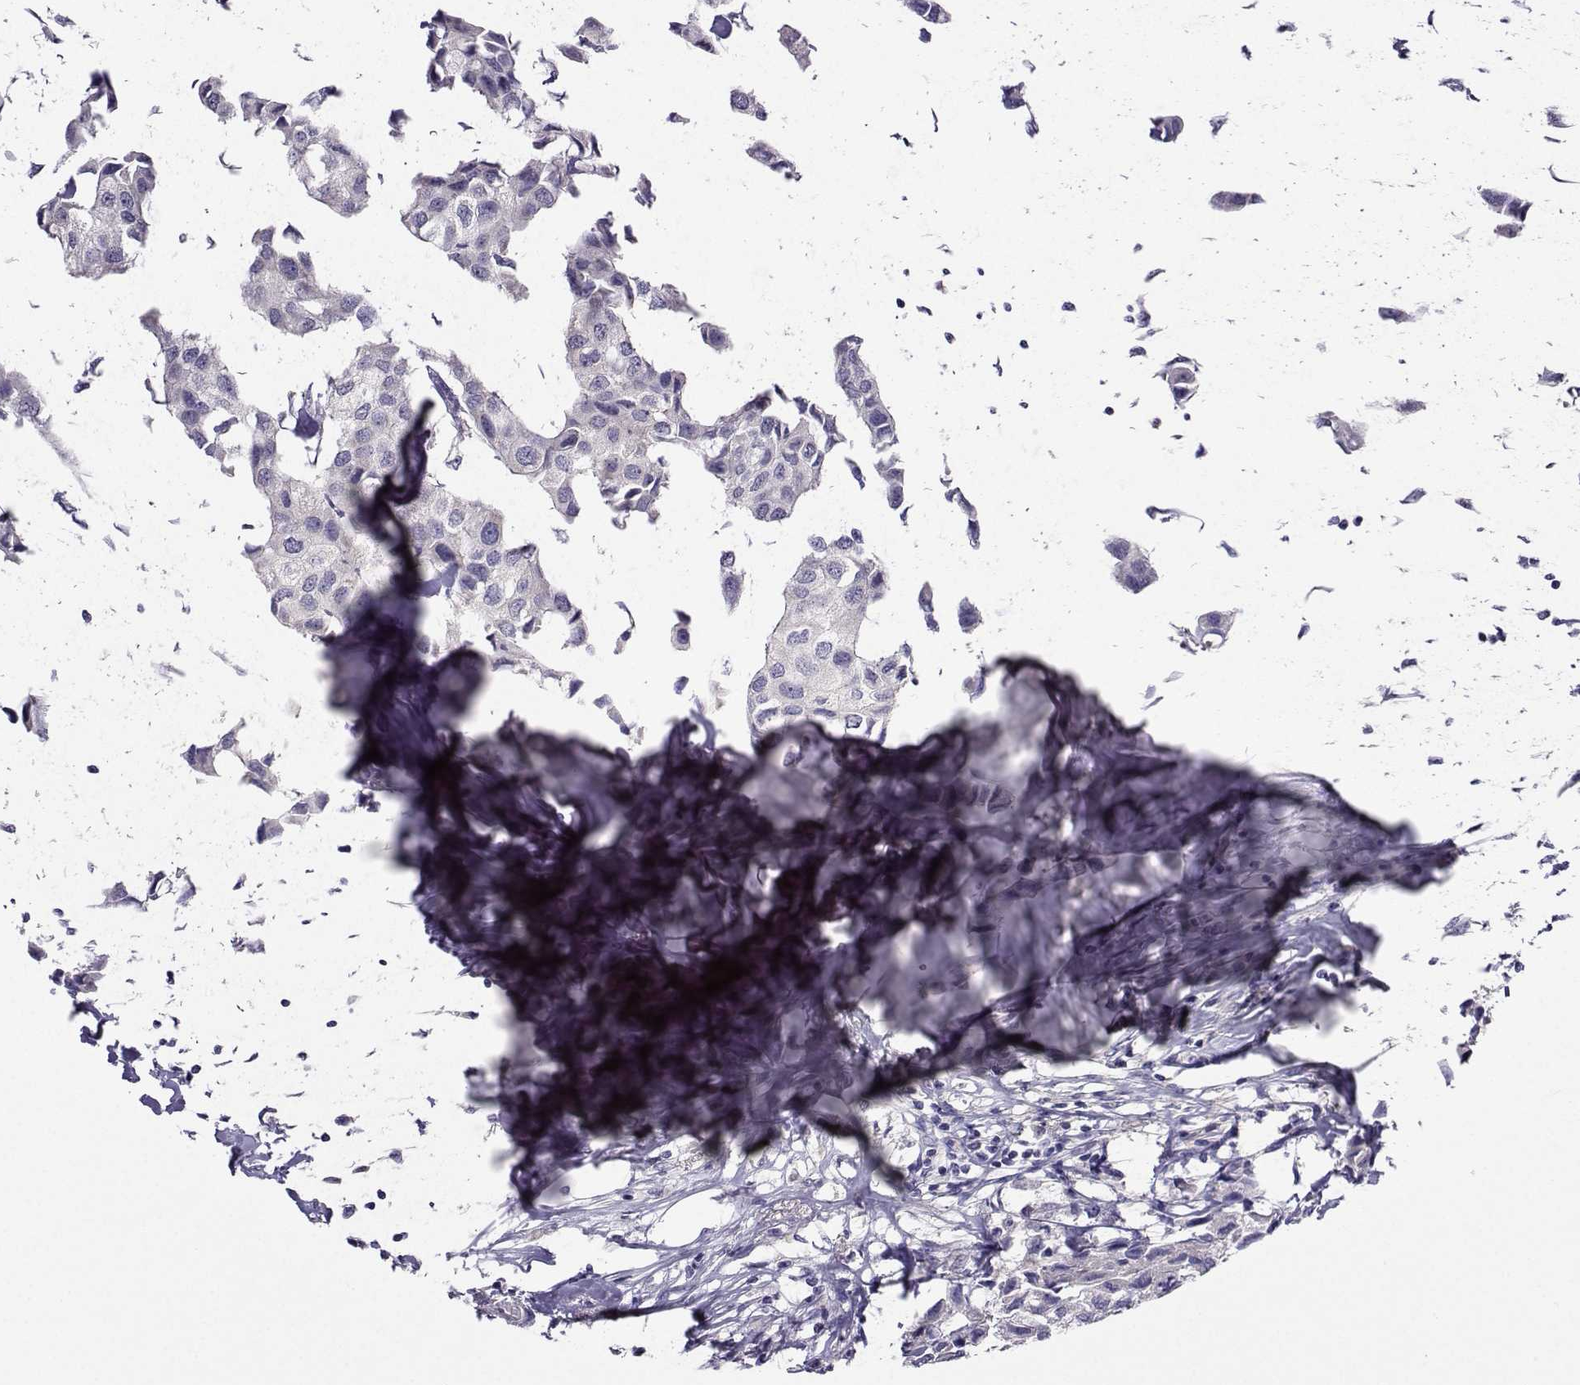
{"staining": {"intensity": "negative", "quantity": "none", "location": "none"}, "tissue": "breast cancer", "cell_type": "Tumor cells", "image_type": "cancer", "snomed": [{"axis": "morphology", "description": "Duct carcinoma"}, {"axis": "topography", "description": "Breast"}], "caption": "A high-resolution photomicrograph shows immunohistochemistry staining of breast cancer (invasive ductal carcinoma), which exhibits no significant staining in tumor cells.", "gene": "DDX20", "patient": {"sex": "female", "age": 80}}